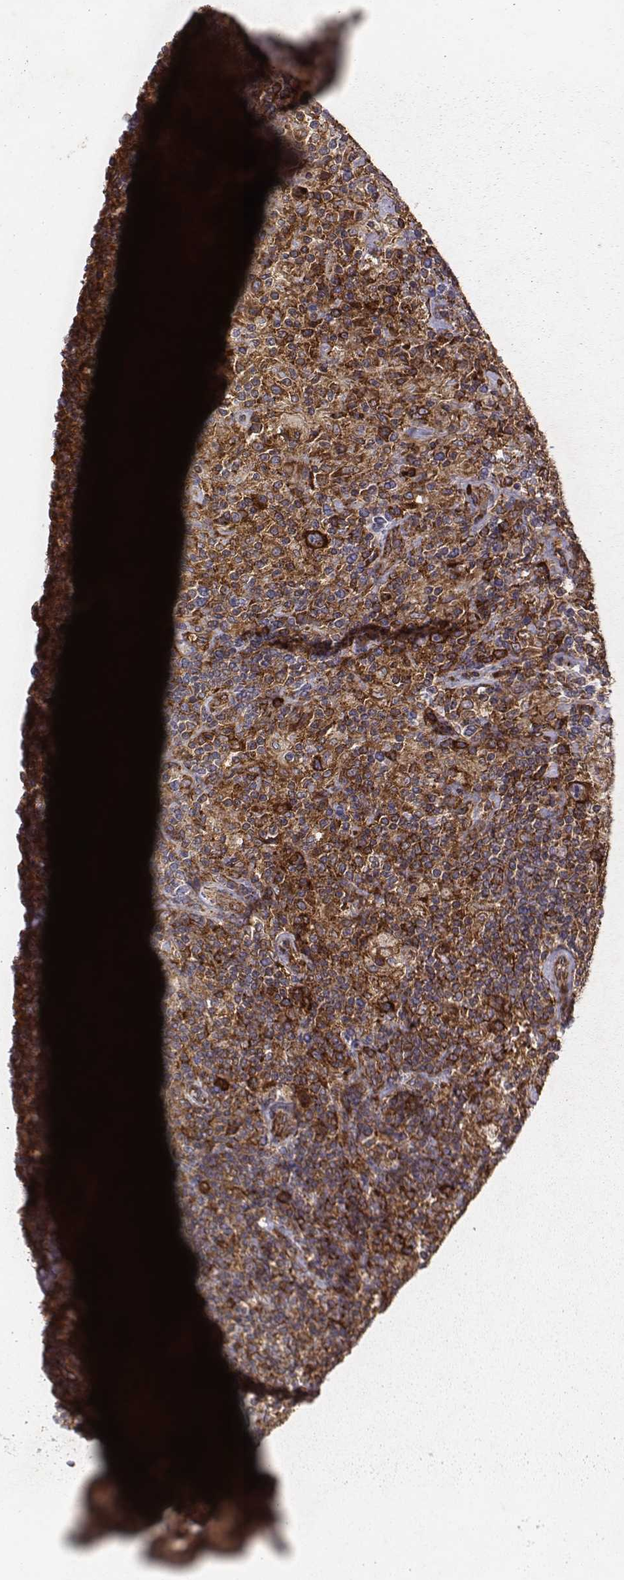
{"staining": {"intensity": "strong", "quantity": ">75%", "location": "cytoplasmic/membranous"}, "tissue": "lymphoma", "cell_type": "Tumor cells", "image_type": "cancer", "snomed": [{"axis": "morphology", "description": "Hodgkin's disease, NOS"}, {"axis": "topography", "description": "Lymph node"}], "caption": "Protein analysis of lymphoma tissue exhibits strong cytoplasmic/membranous positivity in approximately >75% of tumor cells.", "gene": "TXLNA", "patient": {"sex": "male", "age": 70}}